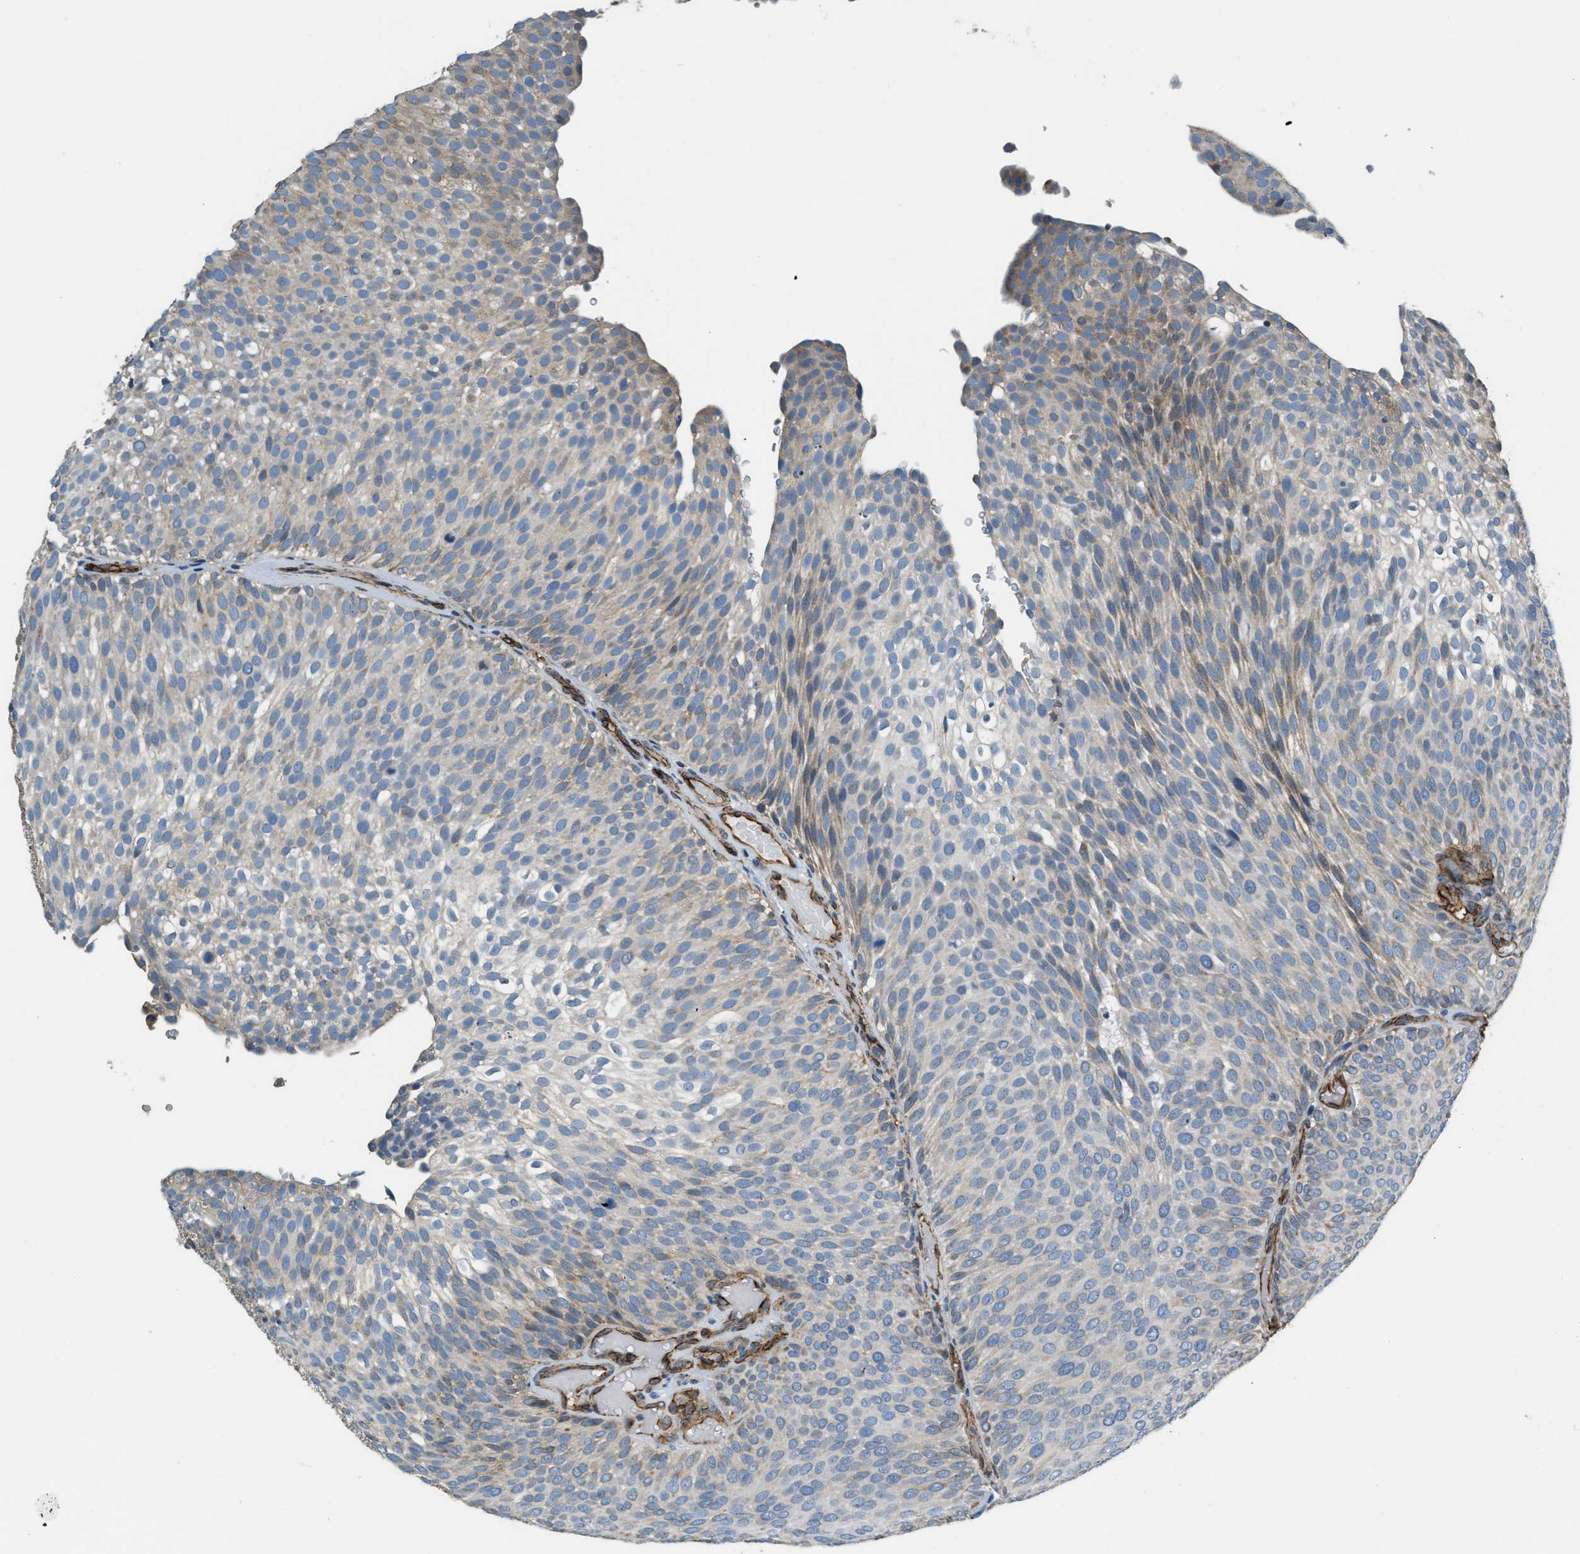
{"staining": {"intensity": "moderate", "quantity": "25%-75%", "location": "cytoplasmic/membranous"}, "tissue": "urothelial cancer", "cell_type": "Tumor cells", "image_type": "cancer", "snomed": [{"axis": "morphology", "description": "Urothelial carcinoma, Low grade"}, {"axis": "topography", "description": "Urinary bladder"}], "caption": "Immunohistochemical staining of urothelial cancer reveals medium levels of moderate cytoplasmic/membranous protein expression in approximately 25%-75% of tumor cells.", "gene": "TMEM43", "patient": {"sex": "male", "age": 78}}